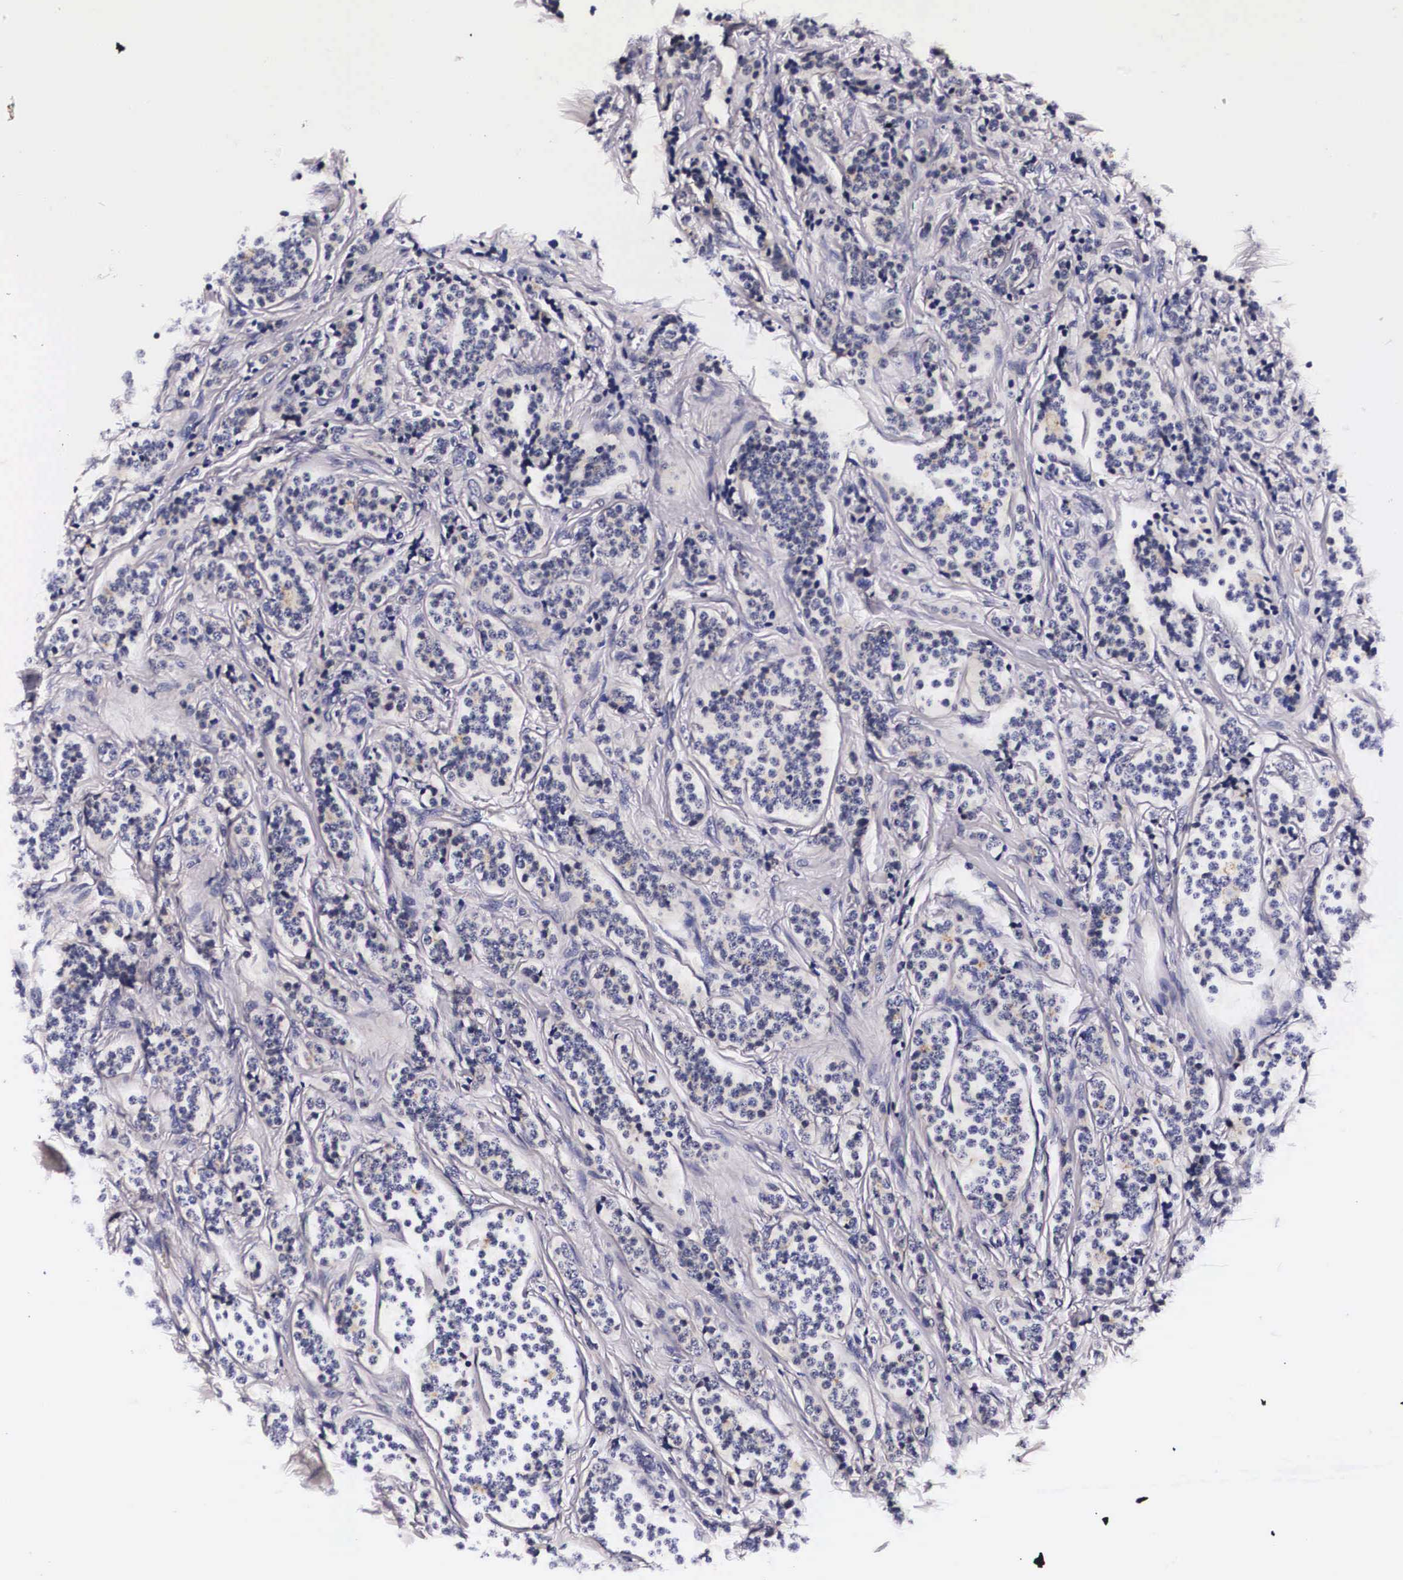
{"staining": {"intensity": "negative", "quantity": "none", "location": "none"}, "tissue": "carcinoid", "cell_type": "Tumor cells", "image_type": "cancer", "snomed": [{"axis": "morphology", "description": "Carcinoid, malignant, NOS"}, {"axis": "topography", "description": "Small intestine"}], "caption": "DAB immunohistochemical staining of human carcinoid reveals no significant expression in tumor cells.", "gene": "PHETA2", "patient": {"sex": "male", "age": 63}}